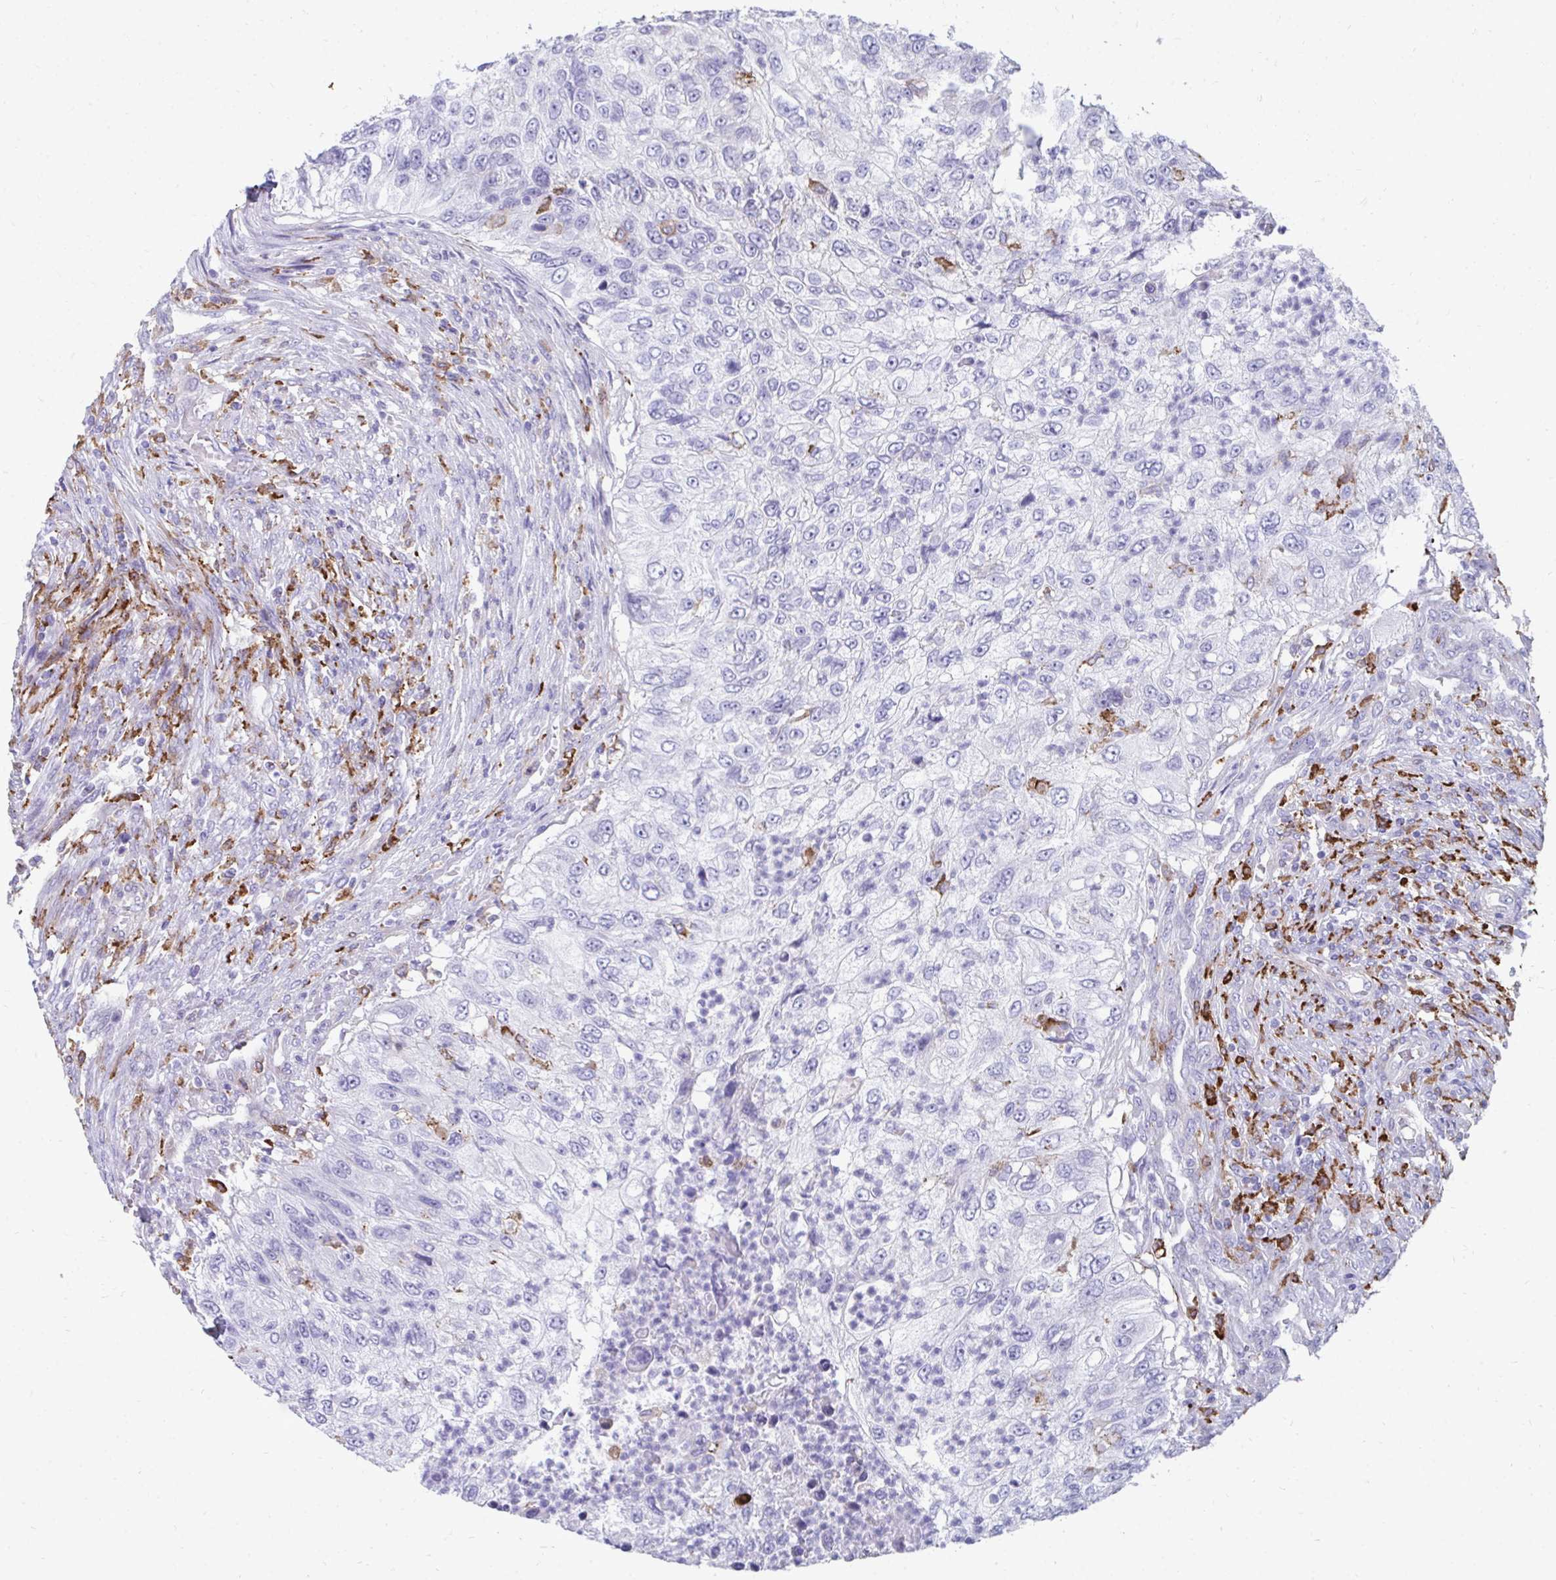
{"staining": {"intensity": "negative", "quantity": "none", "location": "none"}, "tissue": "urothelial cancer", "cell_type": "Tumor cells", "image_type": "cancer", "snomed": [{"axis": "morphology", "description": "Urothelial carcinoma, High grade"}, {"axis": "topography", "description": "Urinary bladder"}], "caption": "IHC micrograph of high-grade urothelial carcinoma stained for a protein (brown), which exhibits no staining in tumor cells.", "gene": "CD163", "patient": {"sex": "female", "age": 60}}